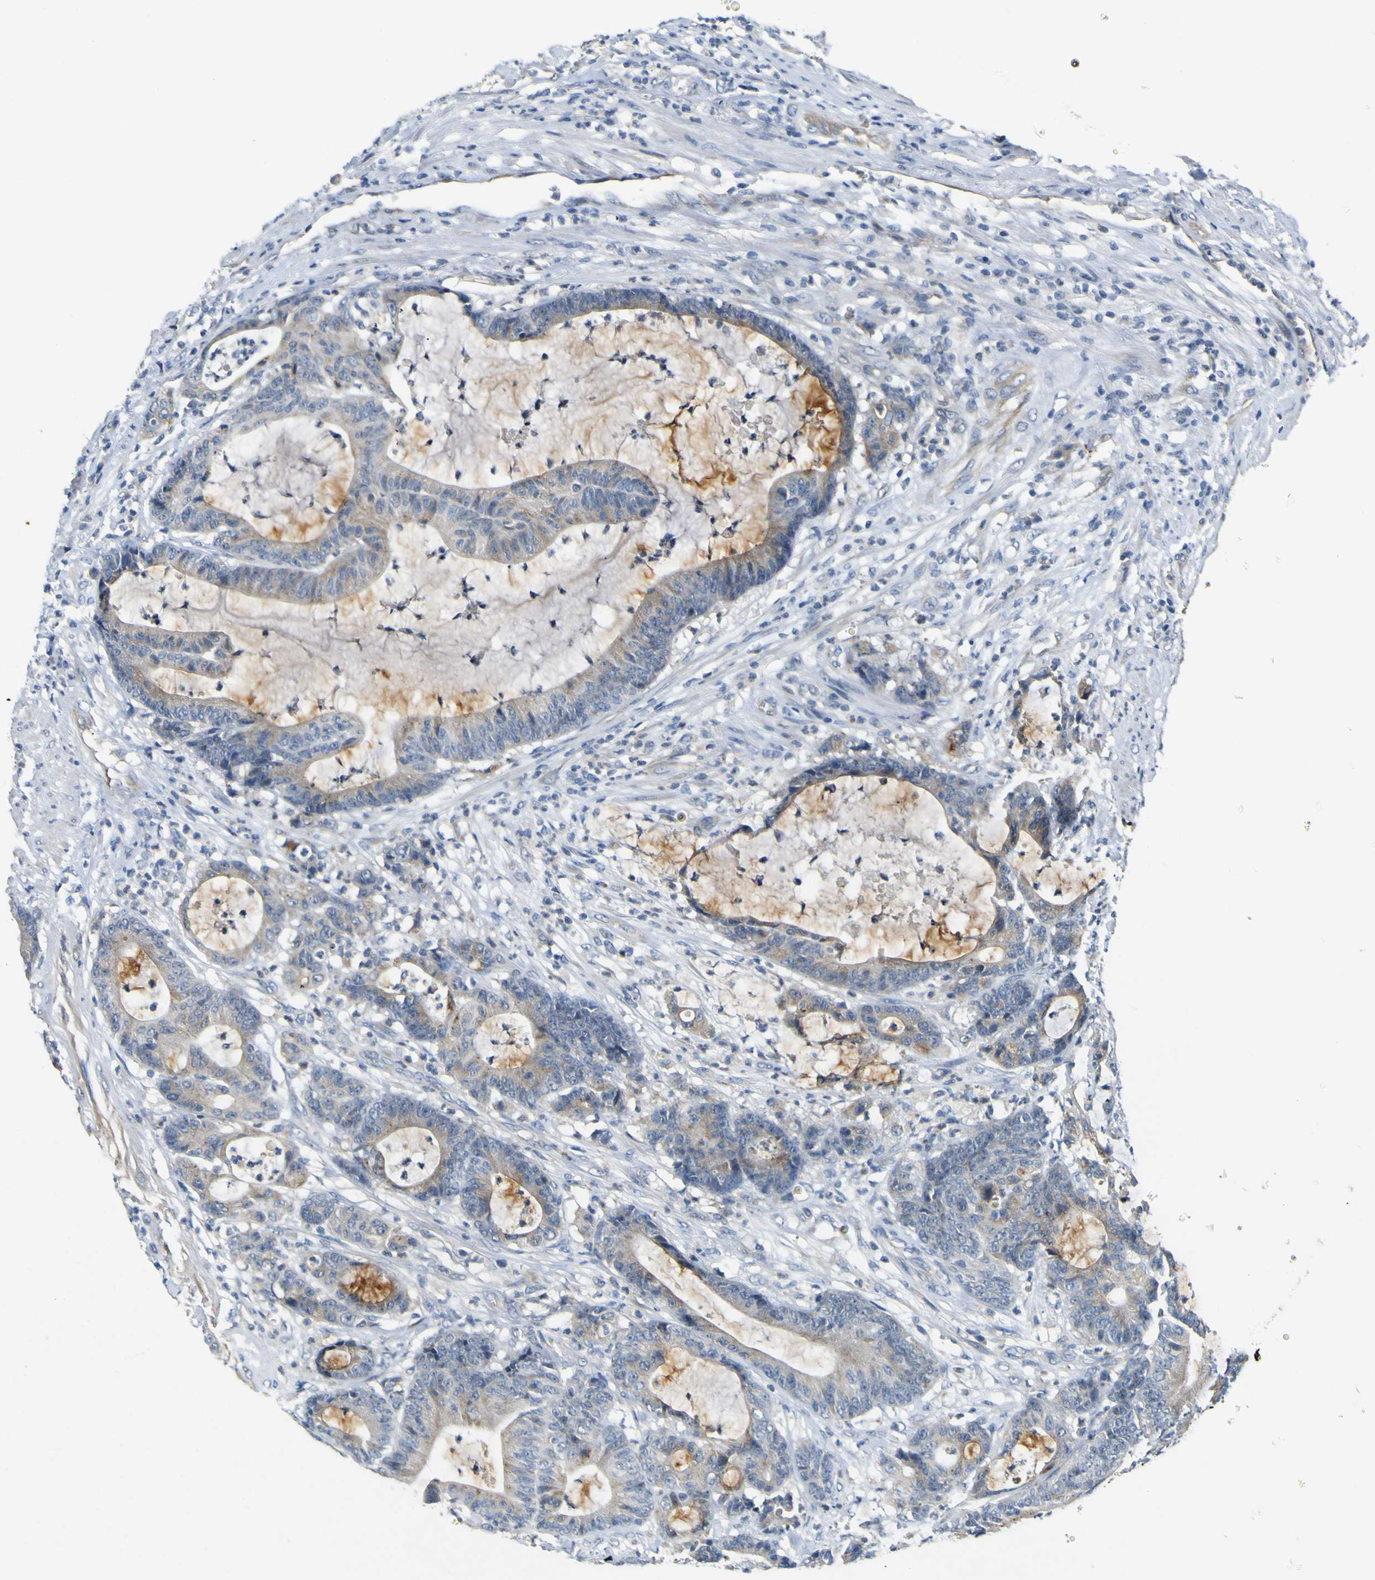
{"staining": {"intensity": "weak", "quantity": ">75%", "location": "cytoplasmic/membranous"}, "tissue": "colorectal cancer", "cell_type": "Tumor cells", "image_type": "cancer", "snomed": [{"axis": "morphology", "description": "Adenocarcinoma, NOS"}, {"axis": "topography", "description": "Colon"}], "caption": "This photomicrograph shows immunohistochemistry (IHC) staining of human colorectal cancer, with low weak cytoplasmic/membranous positivity in approximately >75% of tumor cells.", "gene": "LDLR", "patient": {"sex": "female", "age": 84}}